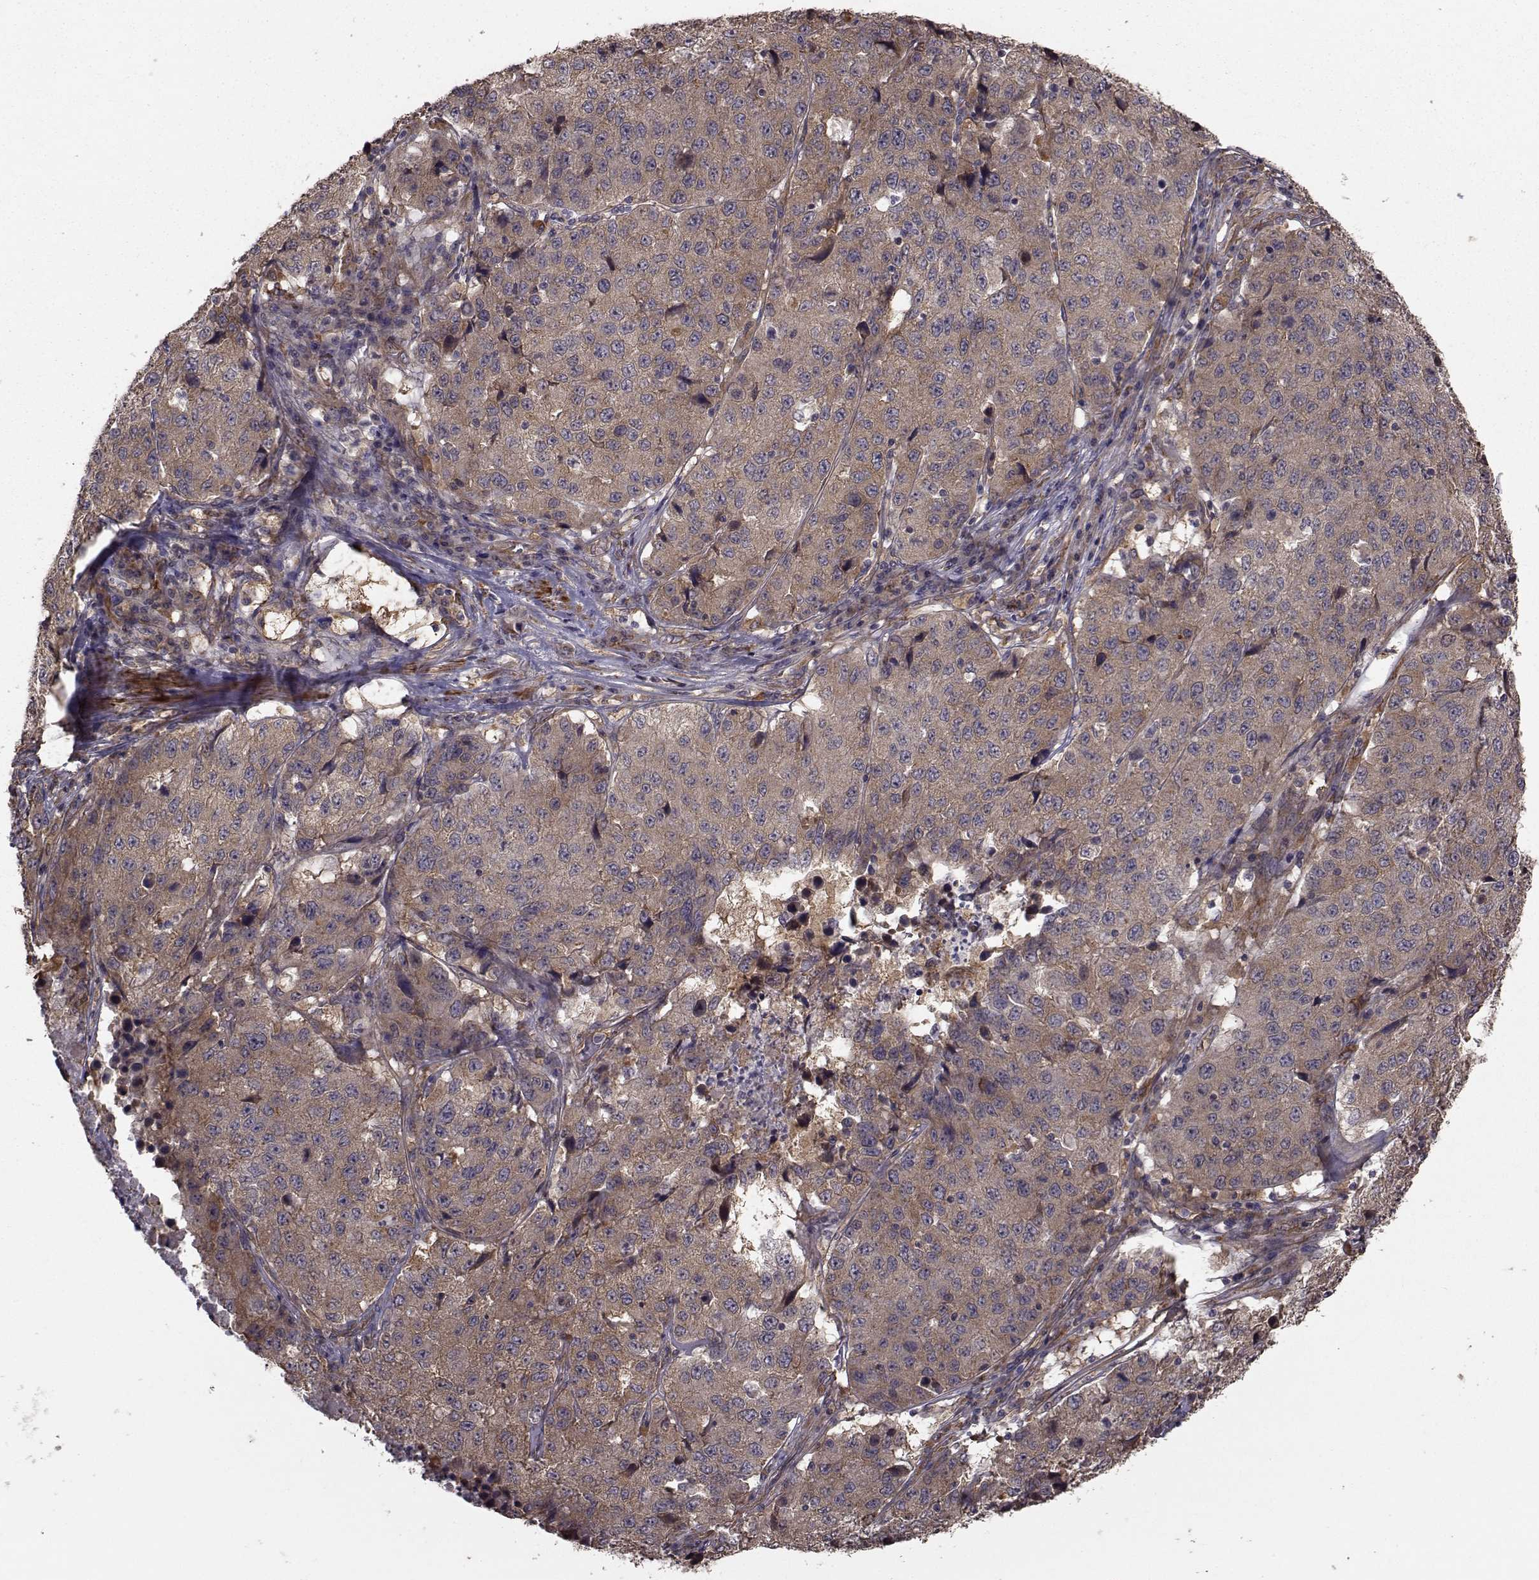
{"staining": {"intensity": "weak", "quantity": ">75%", "location": "cytoplasmic/membranous"}, "tissue": "stomach cancer", "cell_type": "Tumor cells", "image_type": "cancer", "snomed": [{"axis": "morphology", "description": "Adenocarcinoma, NOS"}, {"axis": "topography", "description": "Stomach"}], "caption": "The immunohistochemical stain labels weak cytoplasmic/membranous staining in tumor cells of stomach cancer (adenocarcinoma) tissue.", "gene": "TRIP10", "patient": {"sex": "male", "age": 71}}